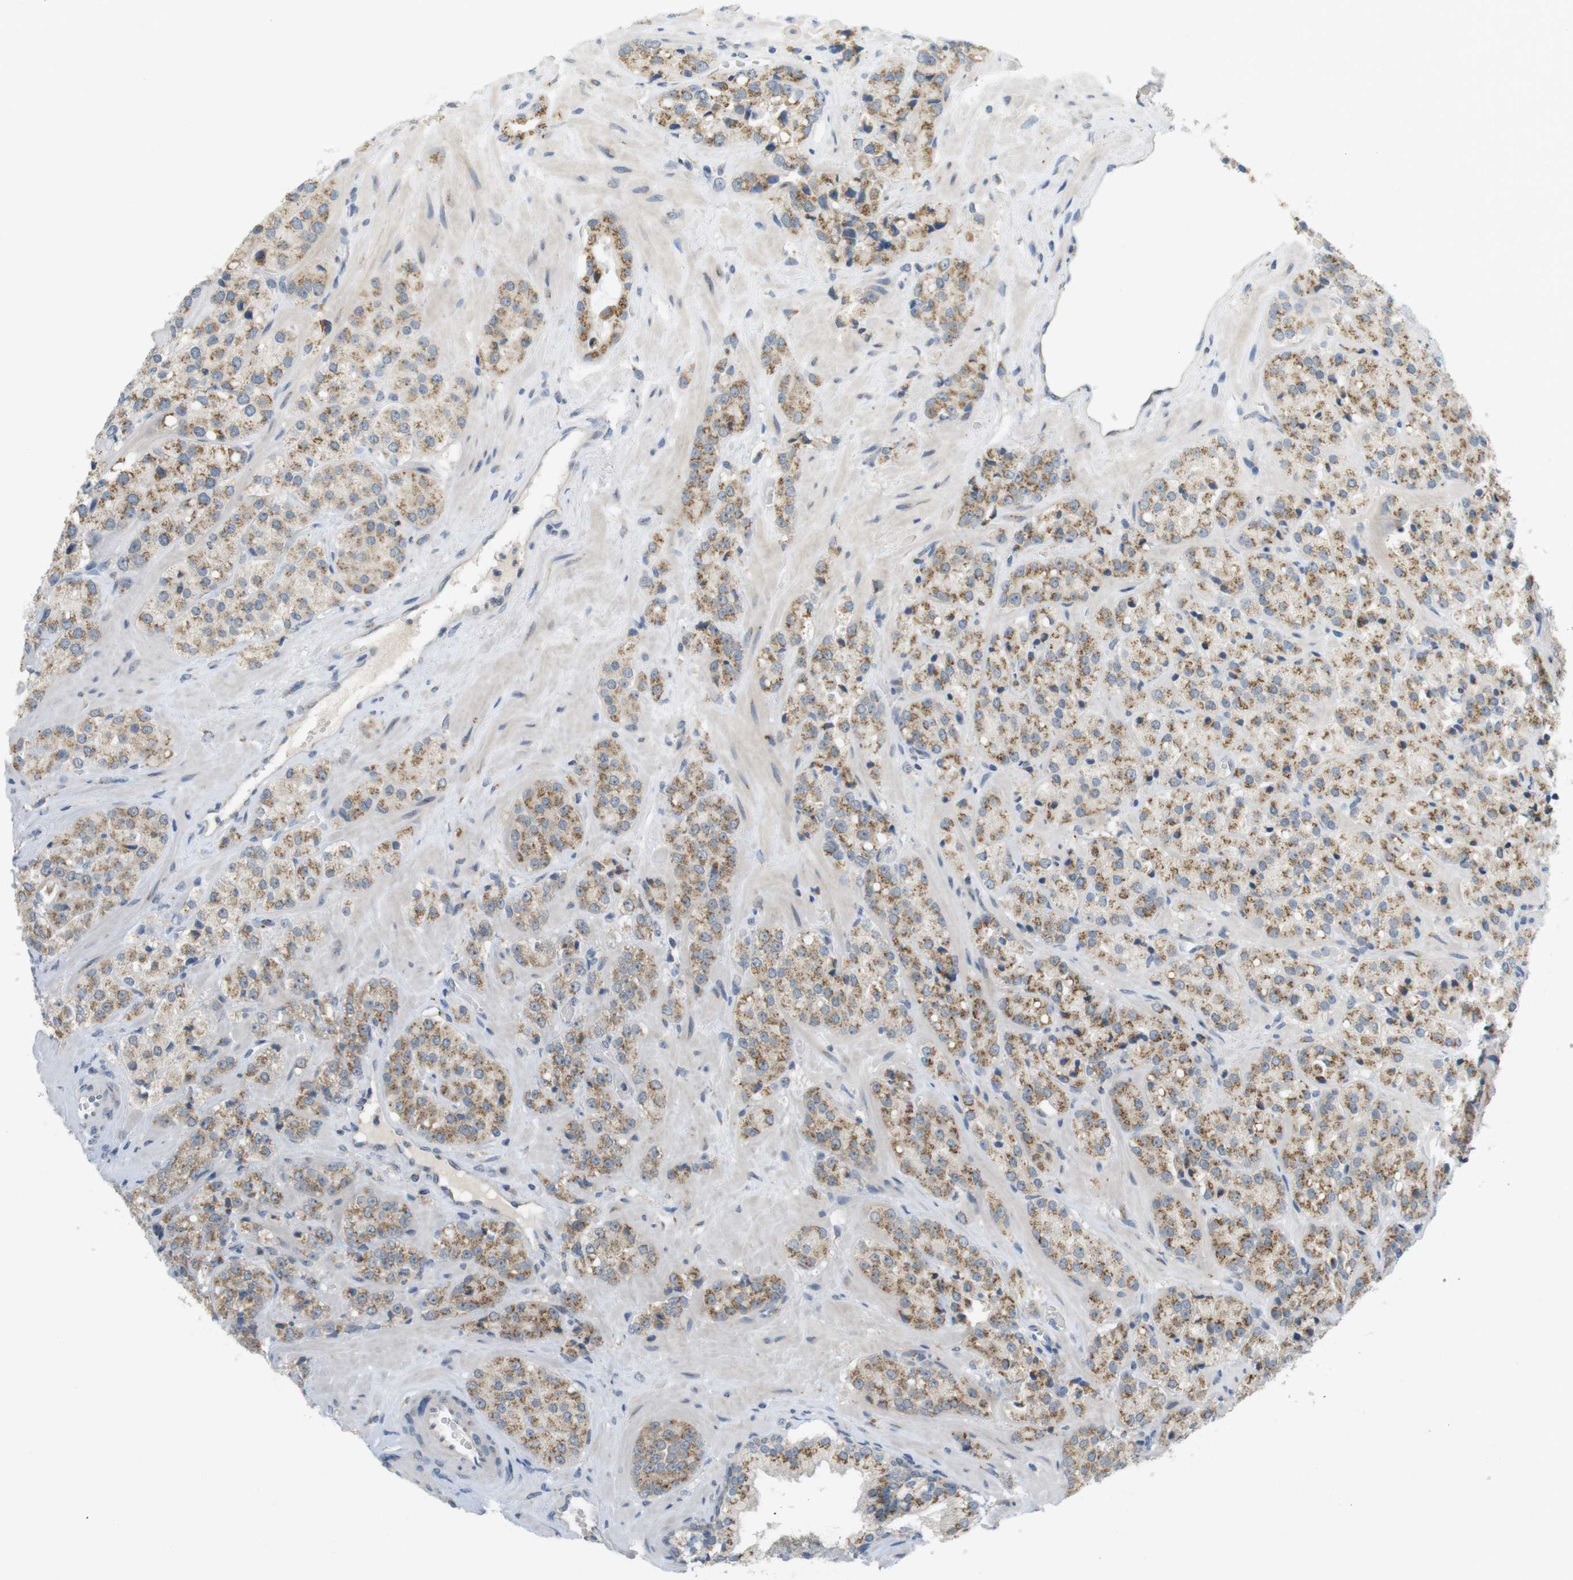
{"staining": {"intensity": "moderate", "quantity": ">75%", "location": "cytoplasmic/membranous"}, "tissue": "prostate cancer", "cell_type": "Tumor cells", "image_type": "cancer", "snomed": [{"axis": "morphology", "description": "Adenocarcinoma, High grade"}, {"axis": "topography", "description": "Prostate"}], "caption": "Protein positivity by immunohistochemistry shows moderate cytoplasmic/membranous positivity in approximately >75% of tumor cells in prostate cancer.", "gene": "YIPF3", "patient": {"sex": "male", "age": 64}}